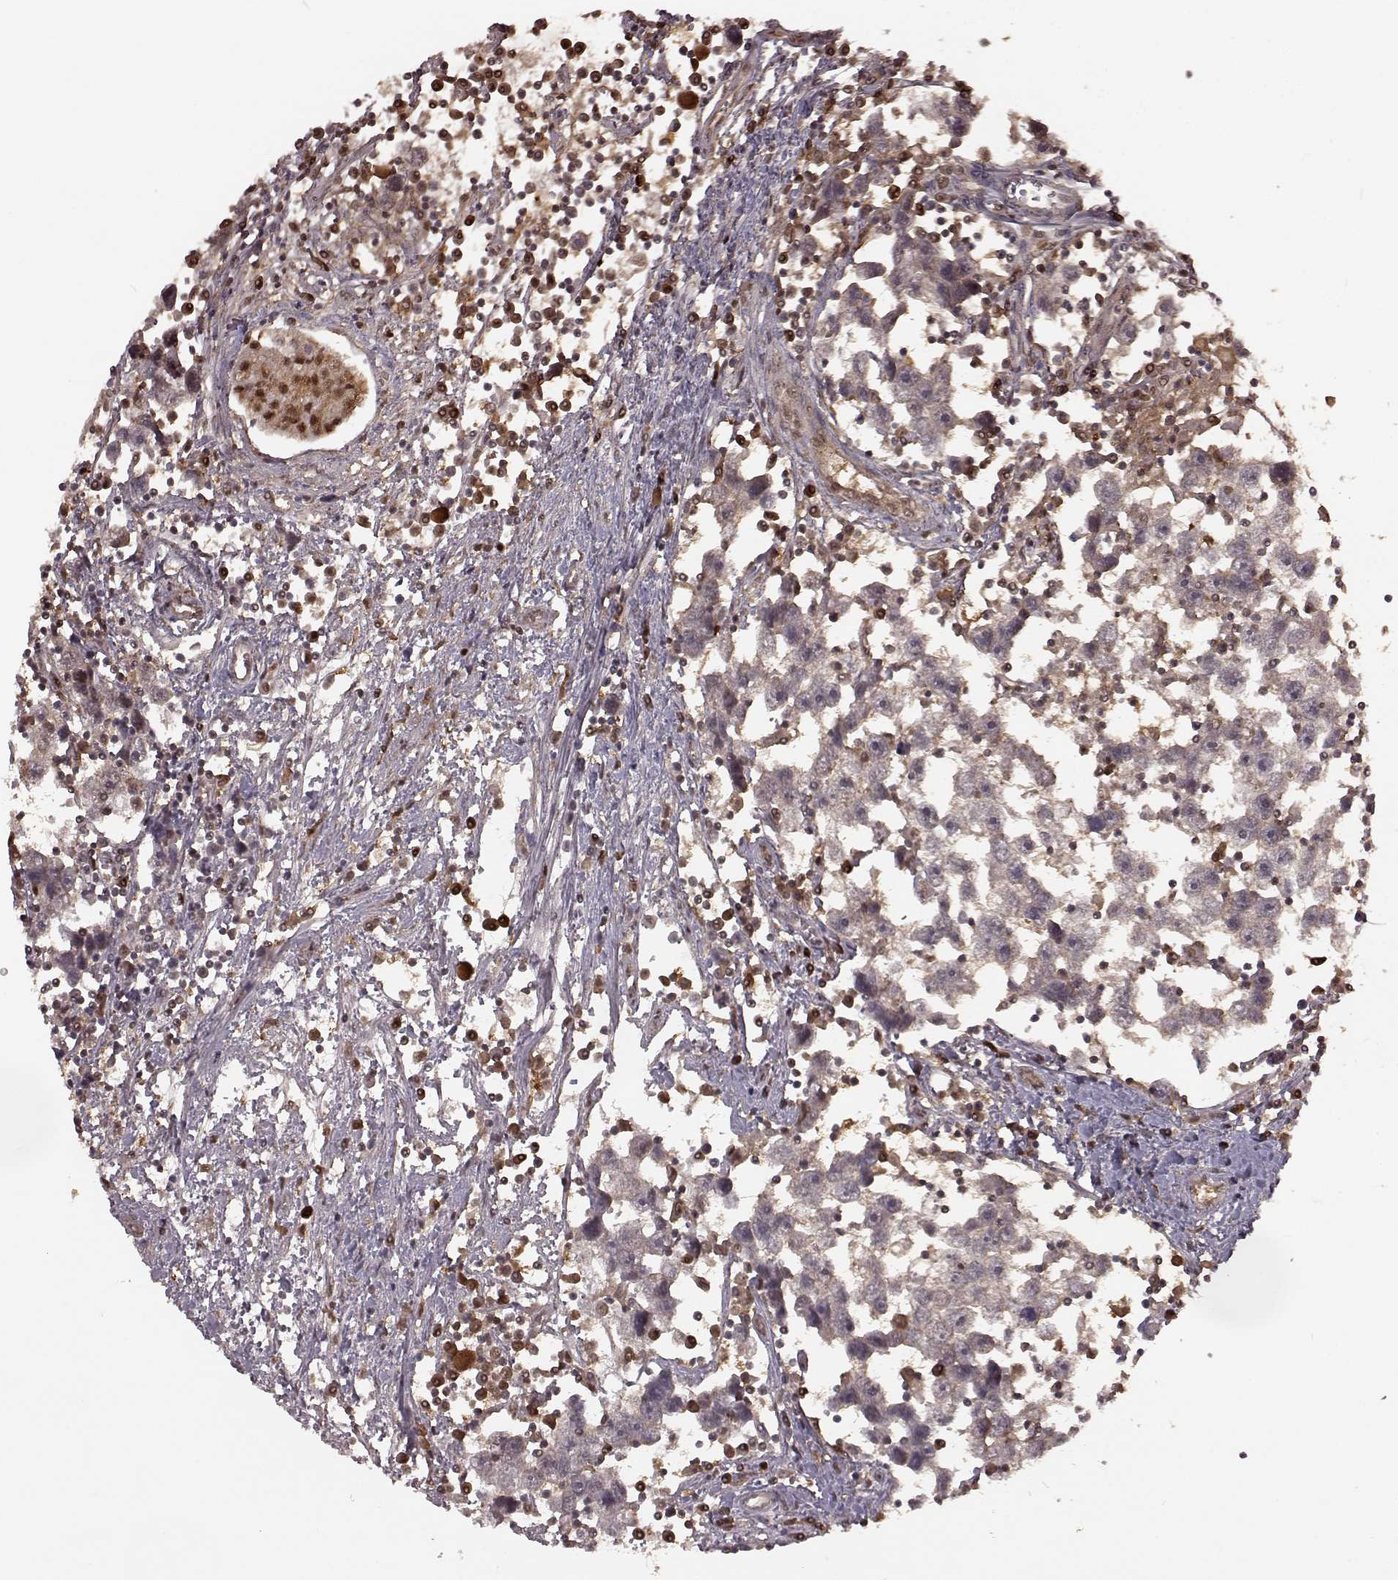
{"staining": {"intensity": "weak", "quantity": "<25%", "location": "cytoplasmic/membranous,nuclear"}, "tissue": "testis cancer", "cell_type": "Tumor cells", "image_type": "cancer", "snomed": [{"axis": "morphology", "description": "Seminoma, NOS"}, {"axis": "topography", "description": "Testis"}], "caption": "DAB immunohistochemical staining of human testis cancer shows no significant expression in tumor cells.", "gene": "GSS", "patient": {"sex": "male", "age": 30}}